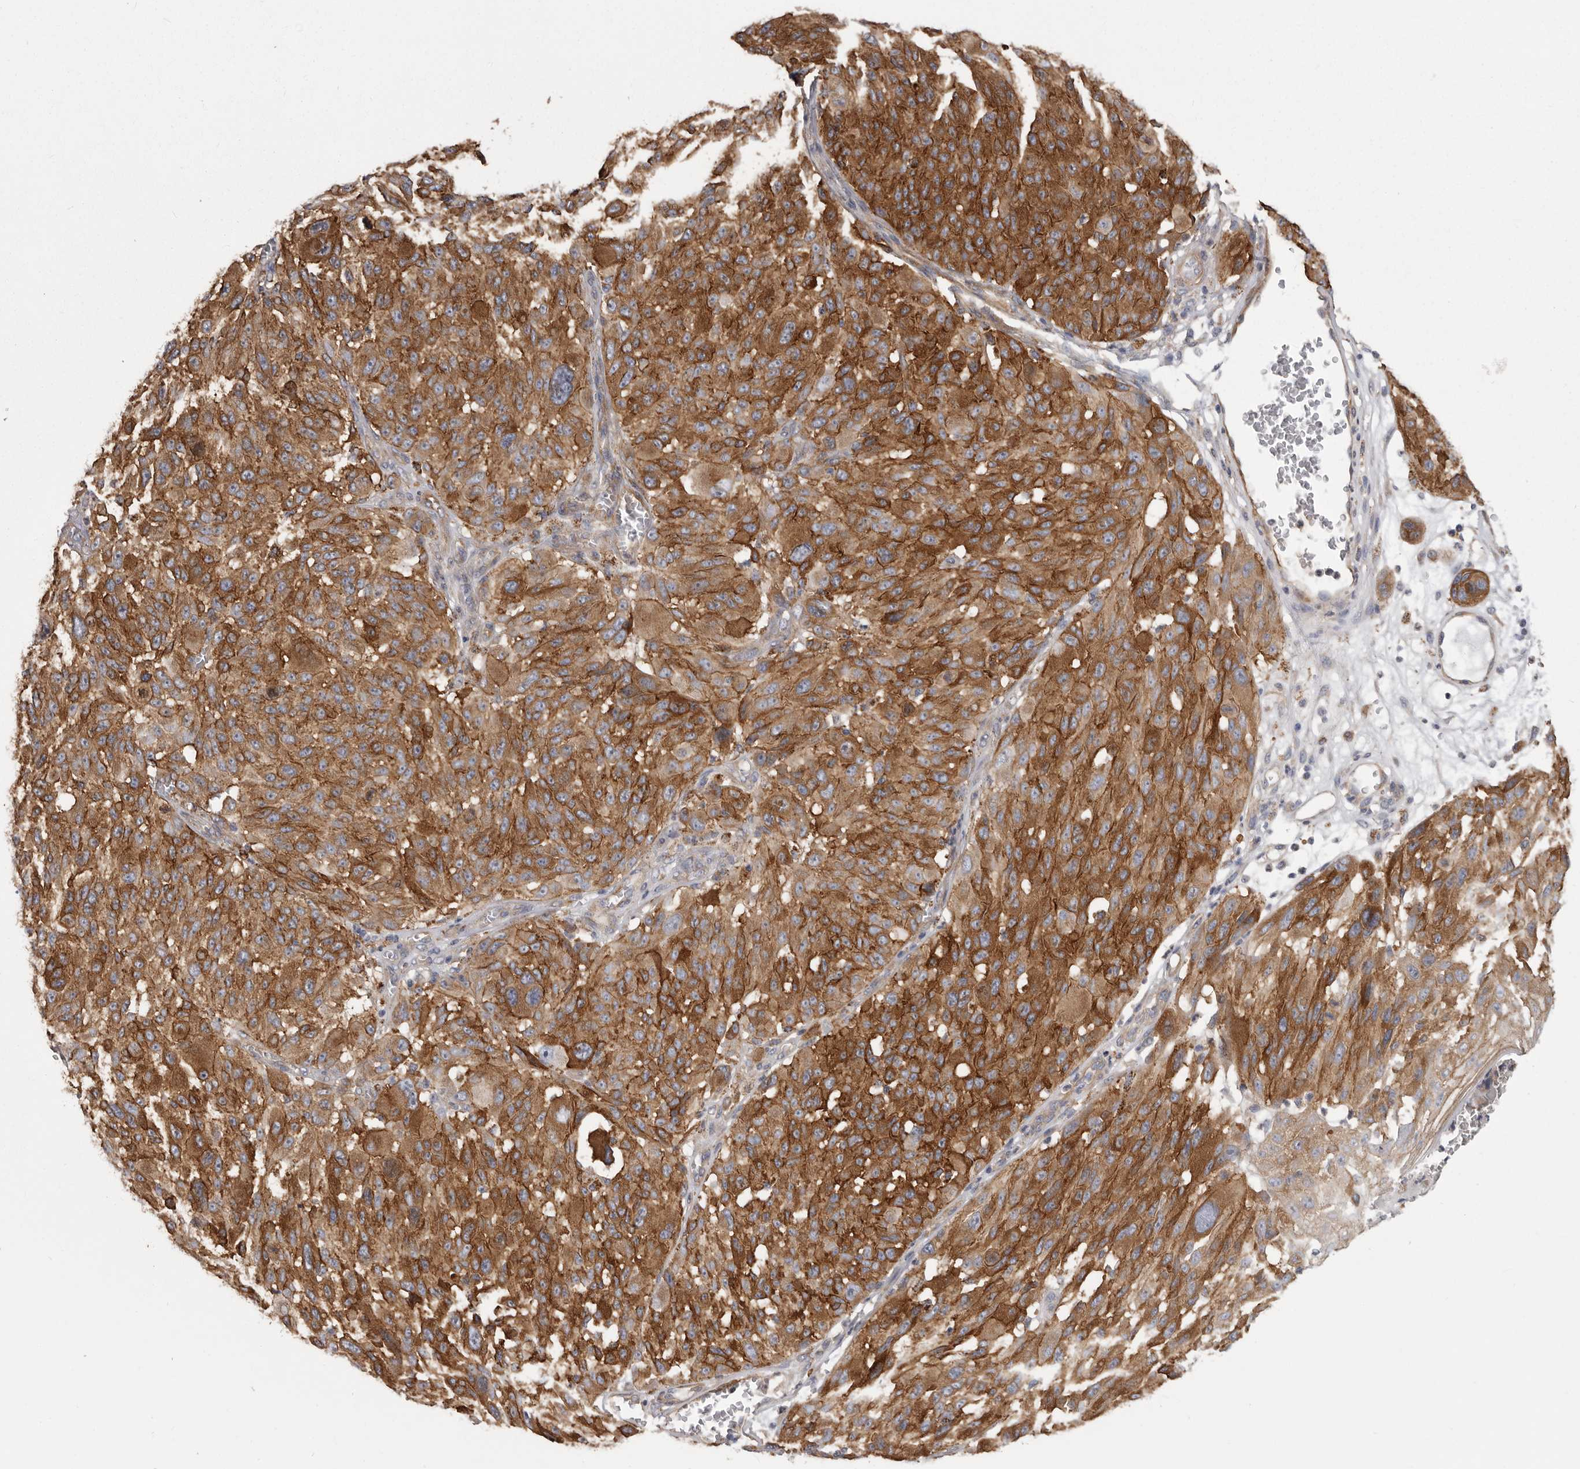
{"staining": {"intensity": "strong", "quantity": ">75%", "location": "cytoplasmic/membranous"}, "tissue": "melanoma", "cell_type": "Tumor cells", "image_type": "cancer", "snomed": [{"axis": "morphology", "description": "Malignant melanoma, NOS"}, {"axis": "topography", "description": "Skin"}], "caption": "Human malignant melanoma stained for a protein (brown) reveals strong cytoplasmic/membranous positive staining in about >75% of tumor cells.", "gene": "ENAH", "patient": {"sex": "male", "age": 83}}